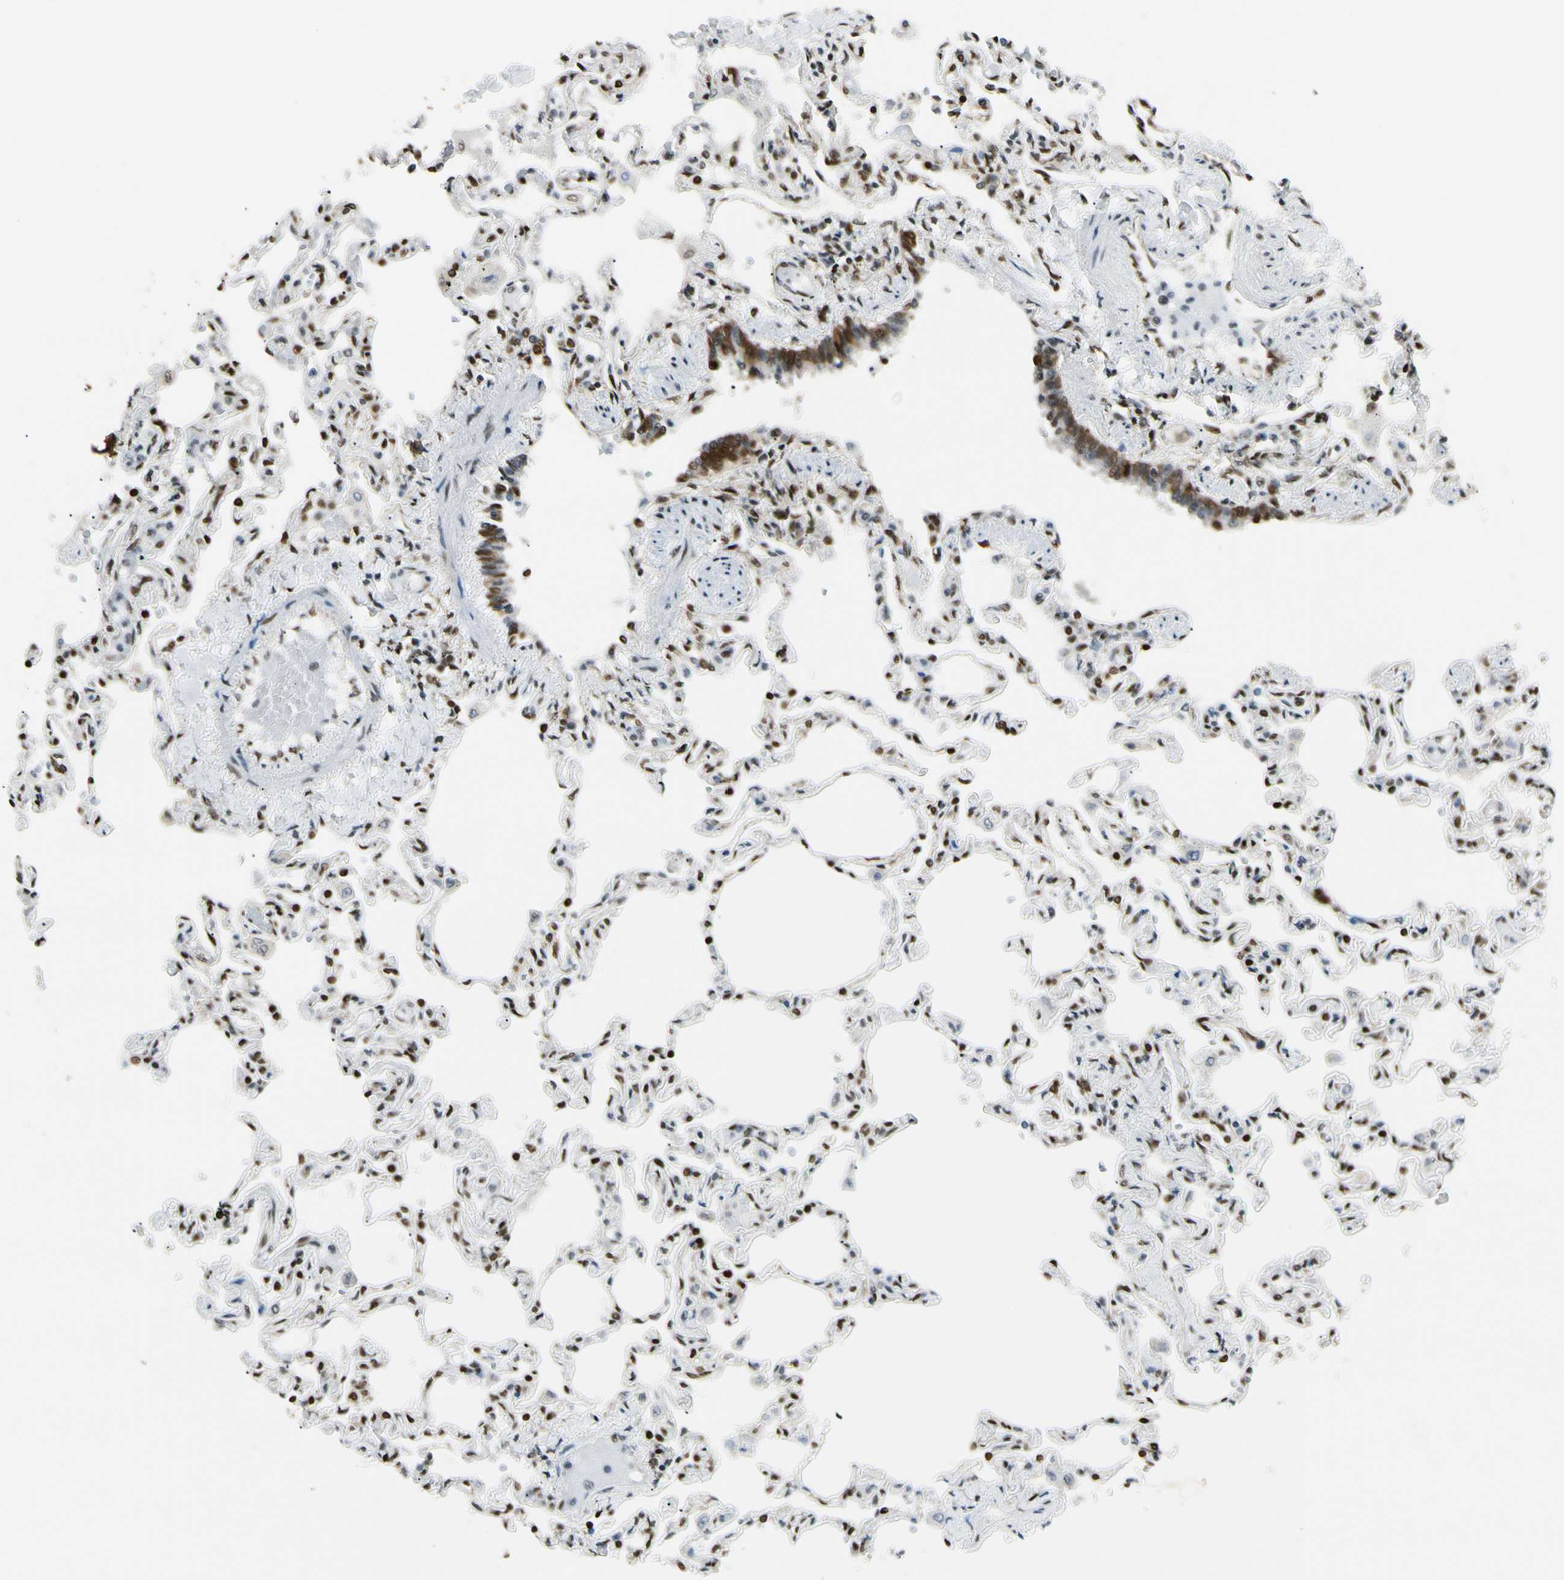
{"staining": {"intensity": "strong", "quantity": ">75%", "location": "nuclear"}, "tissue": "lung", "cell_type": "Alveolar cells", "image_type": "normal", "snomed": [{"axis": "morphology", "description": "Normal tissue, NOS"}, {"axis": "topography", "description": "Lung"}], "caption": "Immunohistochemistry (IHC) photomicrograph of unremarkable human lung stained for a protein (brown), which shows high levels of strong nuclear positivity in about >75% of alveolar cells.", "gene": "FUS", "patient": {"sex": "male", "age": 21}}